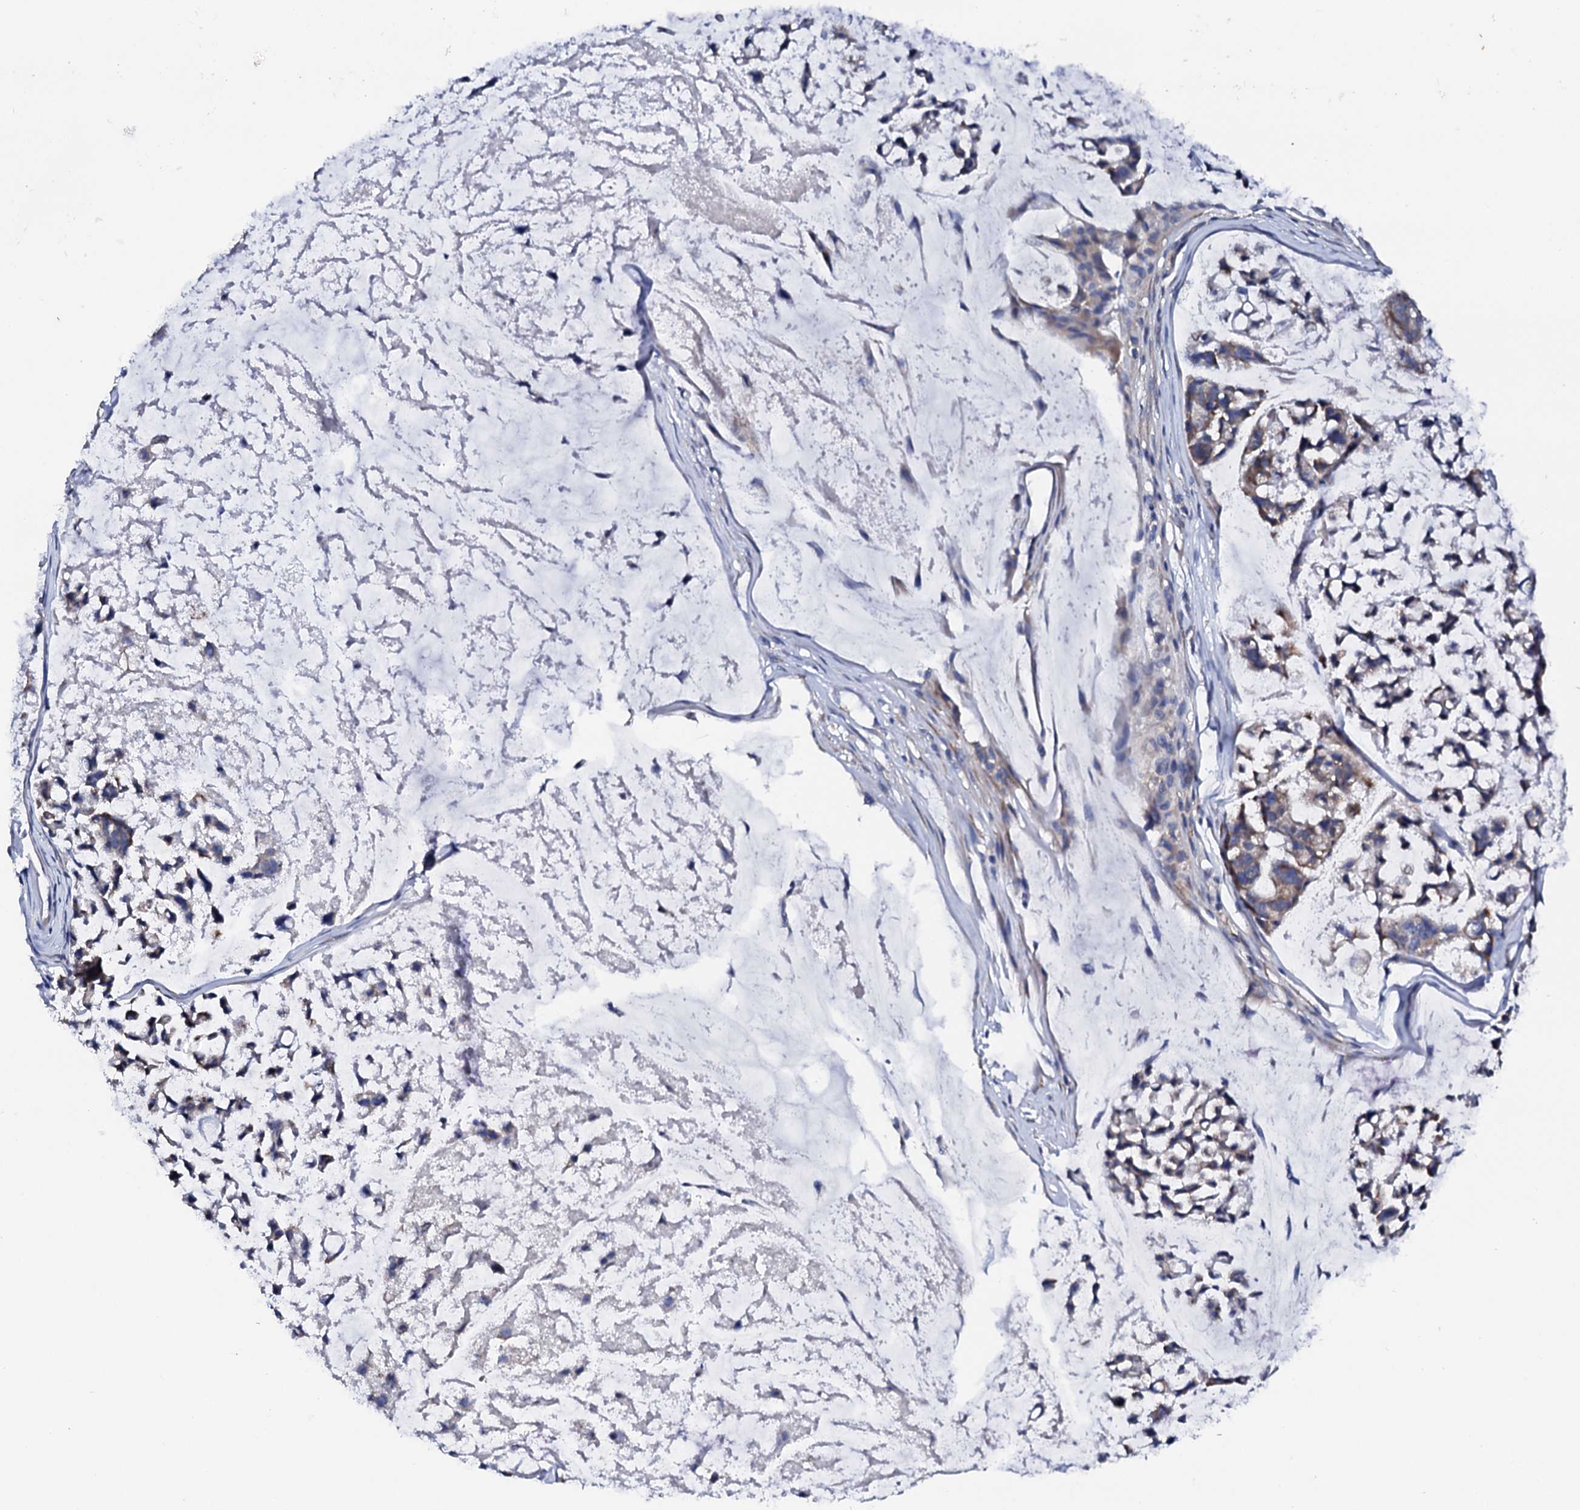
{"staining": {"intensity": "moderate", "quantity": "25%-75%", "location": "cytoplasmic/membranous"}, "tissue": "stomach cancer", "cell_type": "Tumor cells", "image_type": "cancer", "snomed": [{"axis": "morphology", "description": "Adenocarcinoma, NOS"}, {"axis": "topography", "description": "Stomach, lower"}], "caption": "About 25%-75% of tumor cells in human stomach adenocarcinoma reveal moderate cytoplasmic/membranous protein positivity as visualized by brown immunohistochemical staining.", "gene": "NUP58", "patient": {"sex": "male", "age": 67}}